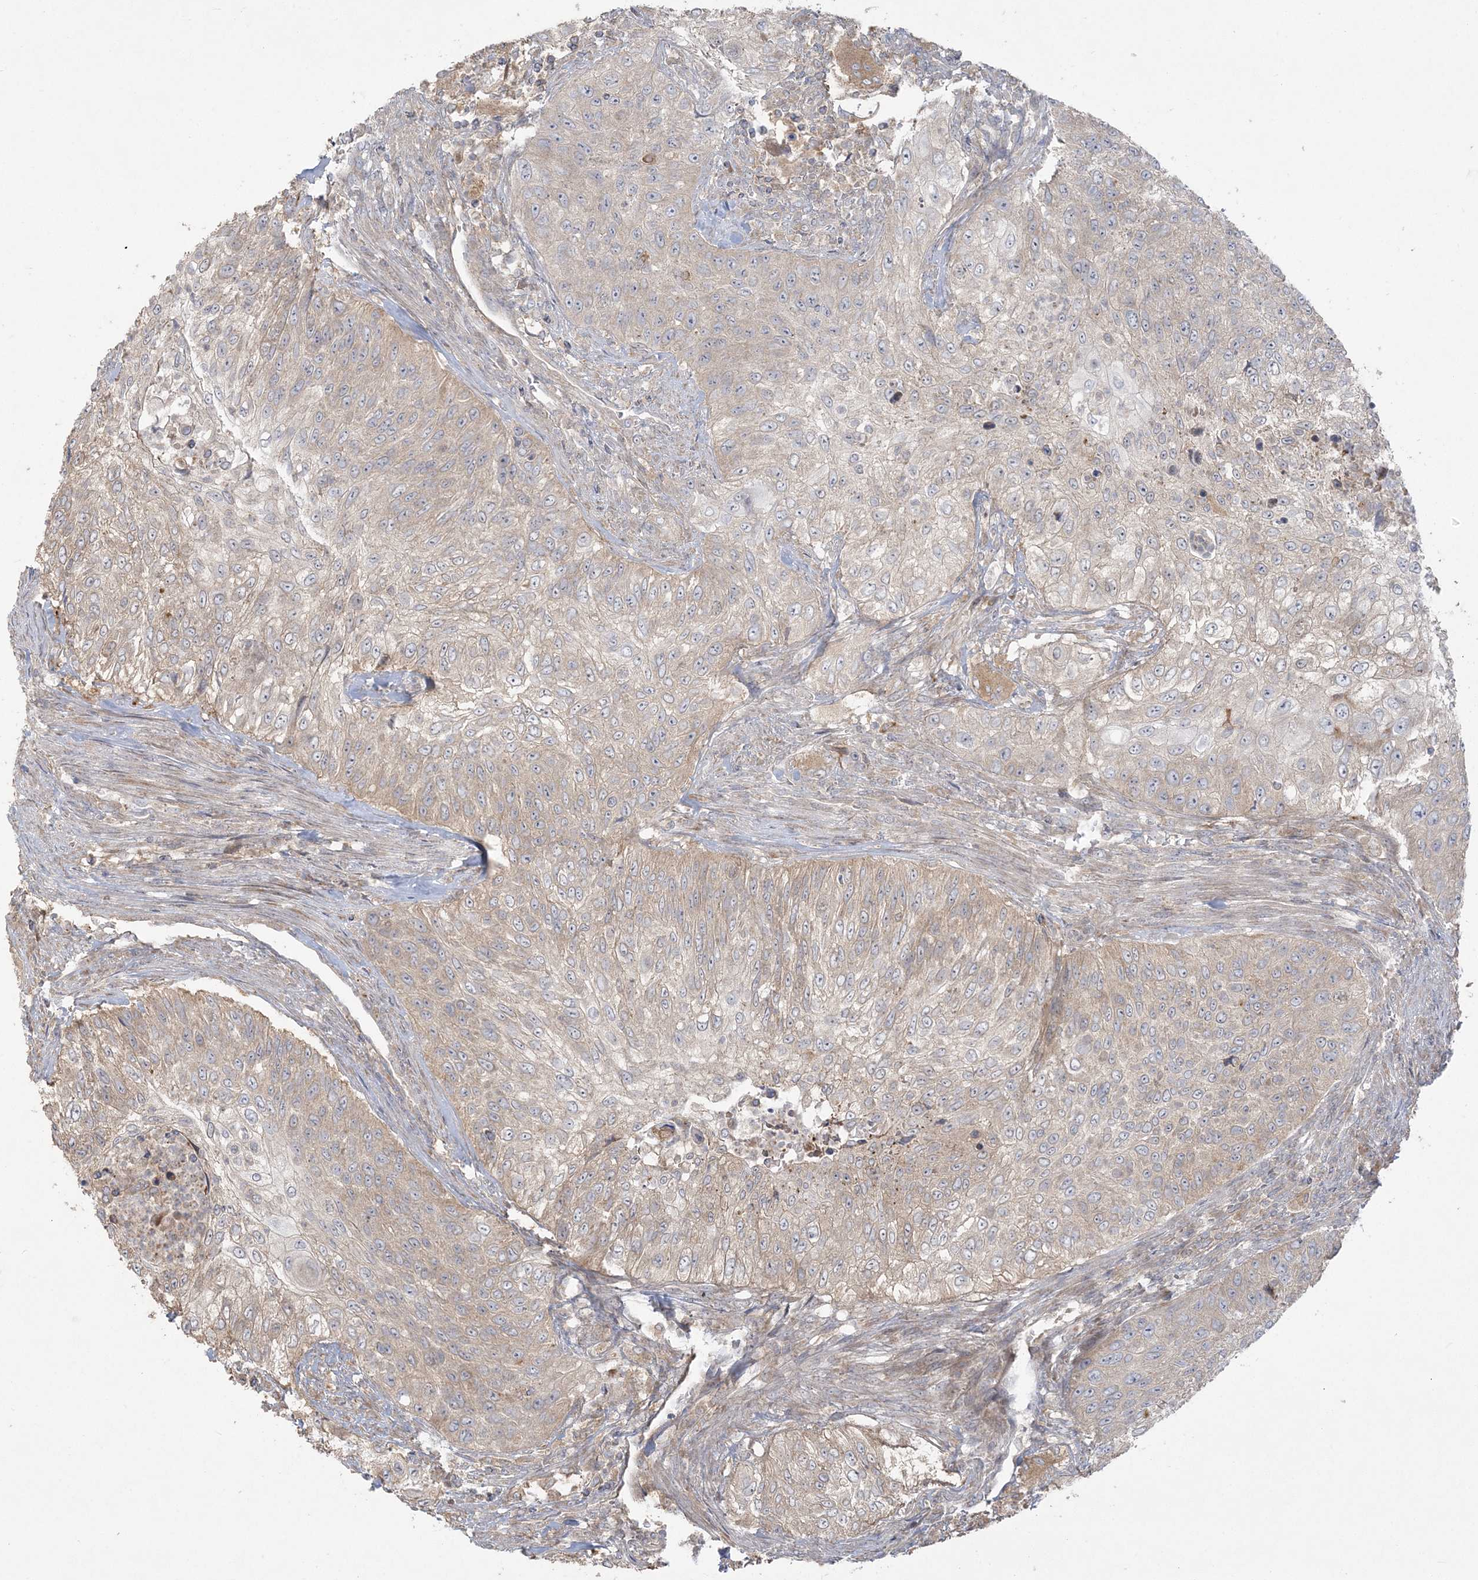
{"staining": {"intensity": "weak", "quantity": ">75%", "location": "cytoplasmic/membranous"}, "tissue": "urothelial cancer", "cell_type": "Tumor cells", "image_type": "cancer", "snomed": [{"axis": "morphology", "description": "Urothelial carcinoma, High grade"}, {"axis": "topography", "description": "Urinary bladder"}], "caption": "Human high-grade urothelial carcinoma stained for a protein (brown) exhibits weak cytoplasmic/membranous positive positivity in about >75% of tumor cells.", "gene": "ZC3H6", "patient": {"sex": "female", "age": 60}}